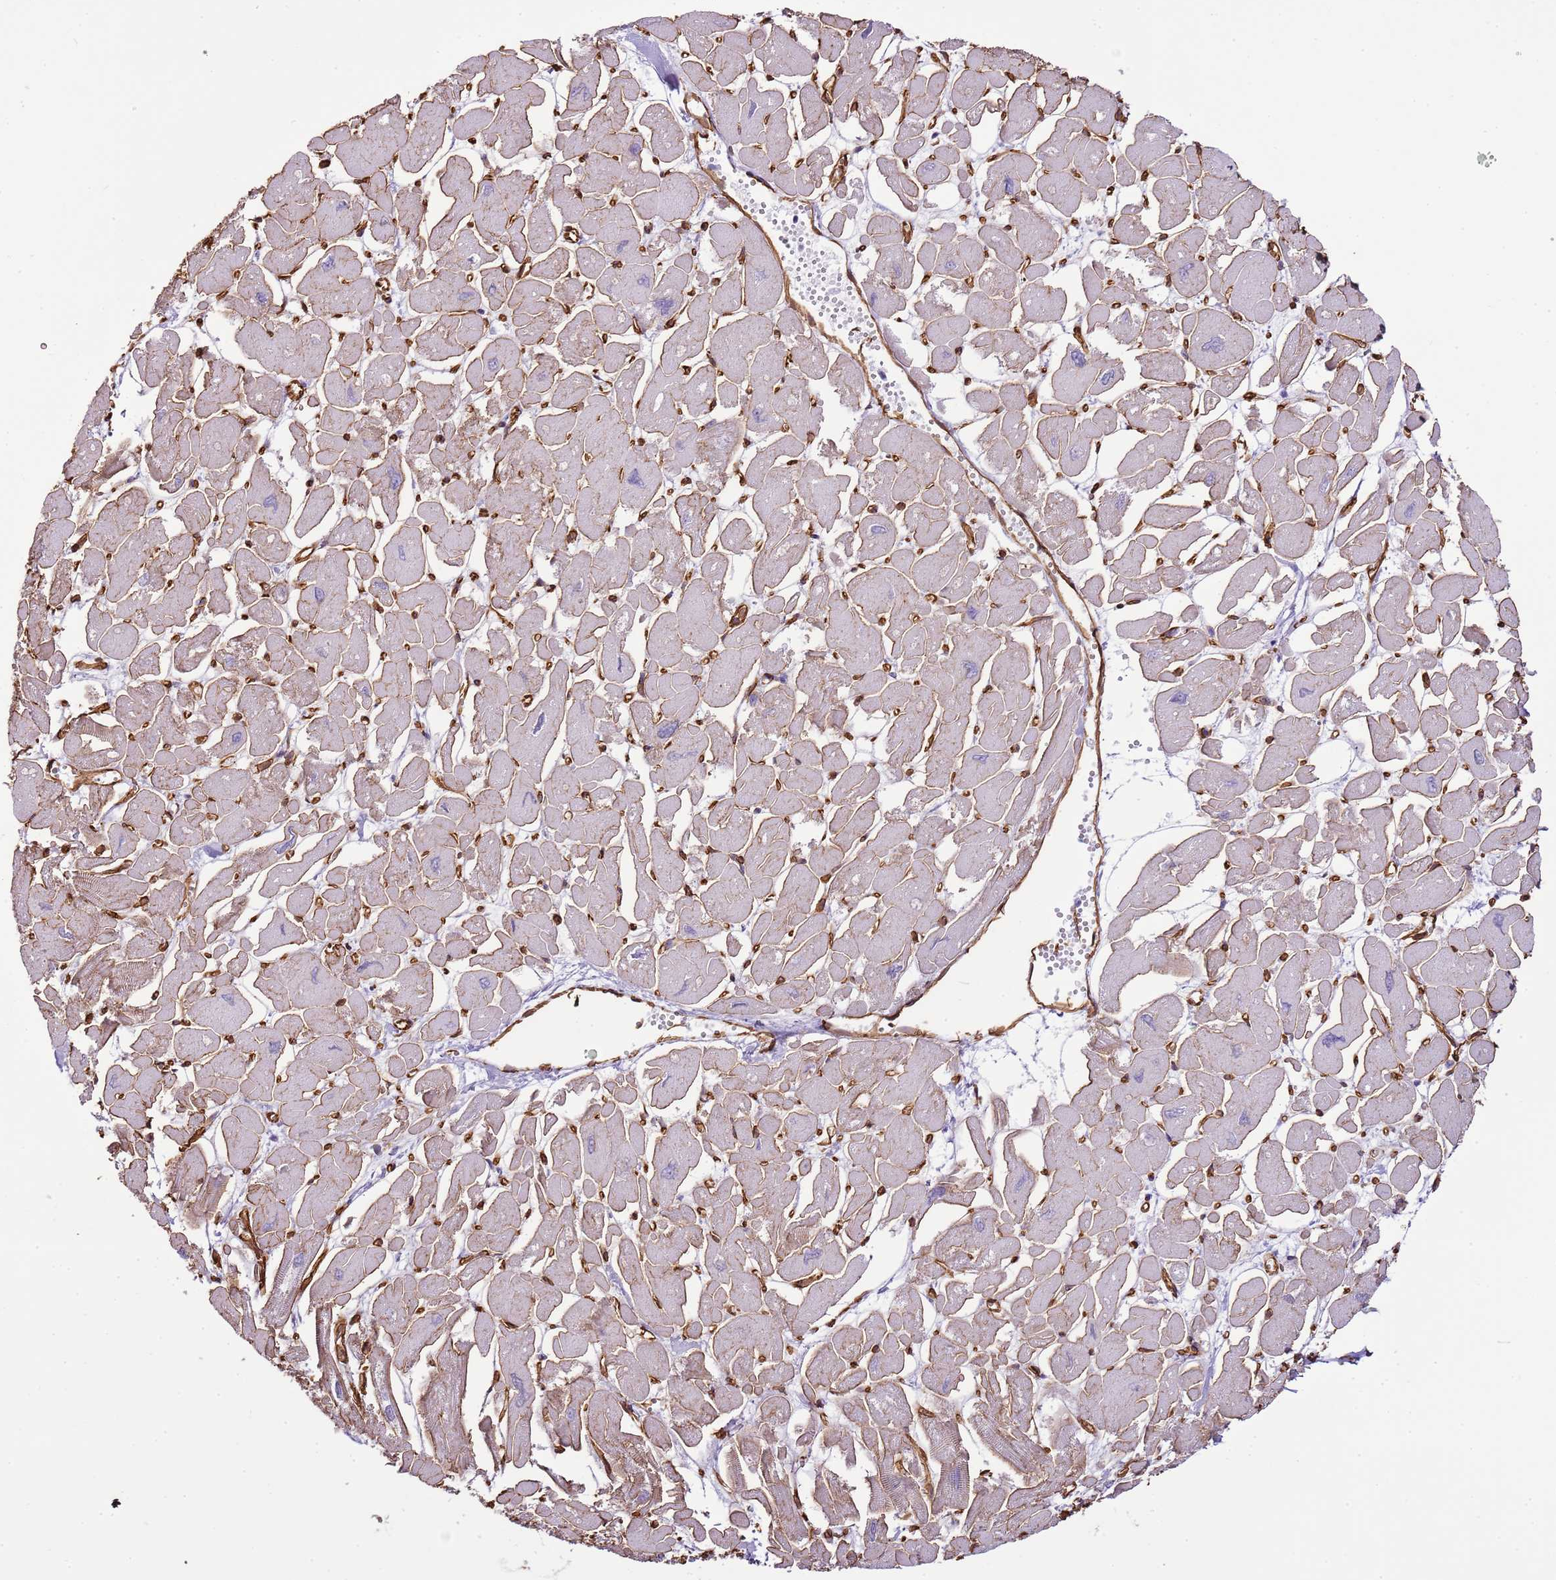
{"staining": {"intensity": "negative", "quantity": "none", "location": "none"}, "tissue": "heart muscle", "cell_type": "Cardiomyocytes", "image_type": "normal", "snomed": [{"axis": "morphology", "description": "Normal tissue, NOS"}, {"axis": "topography", "description": "Heart"}], "caption": "The immunohistochemistry image has no significant staining in cardiomyocytes of heart muscle.", "gene": "CTDSPL", "patient": {"sex": "male", "age": 54}}